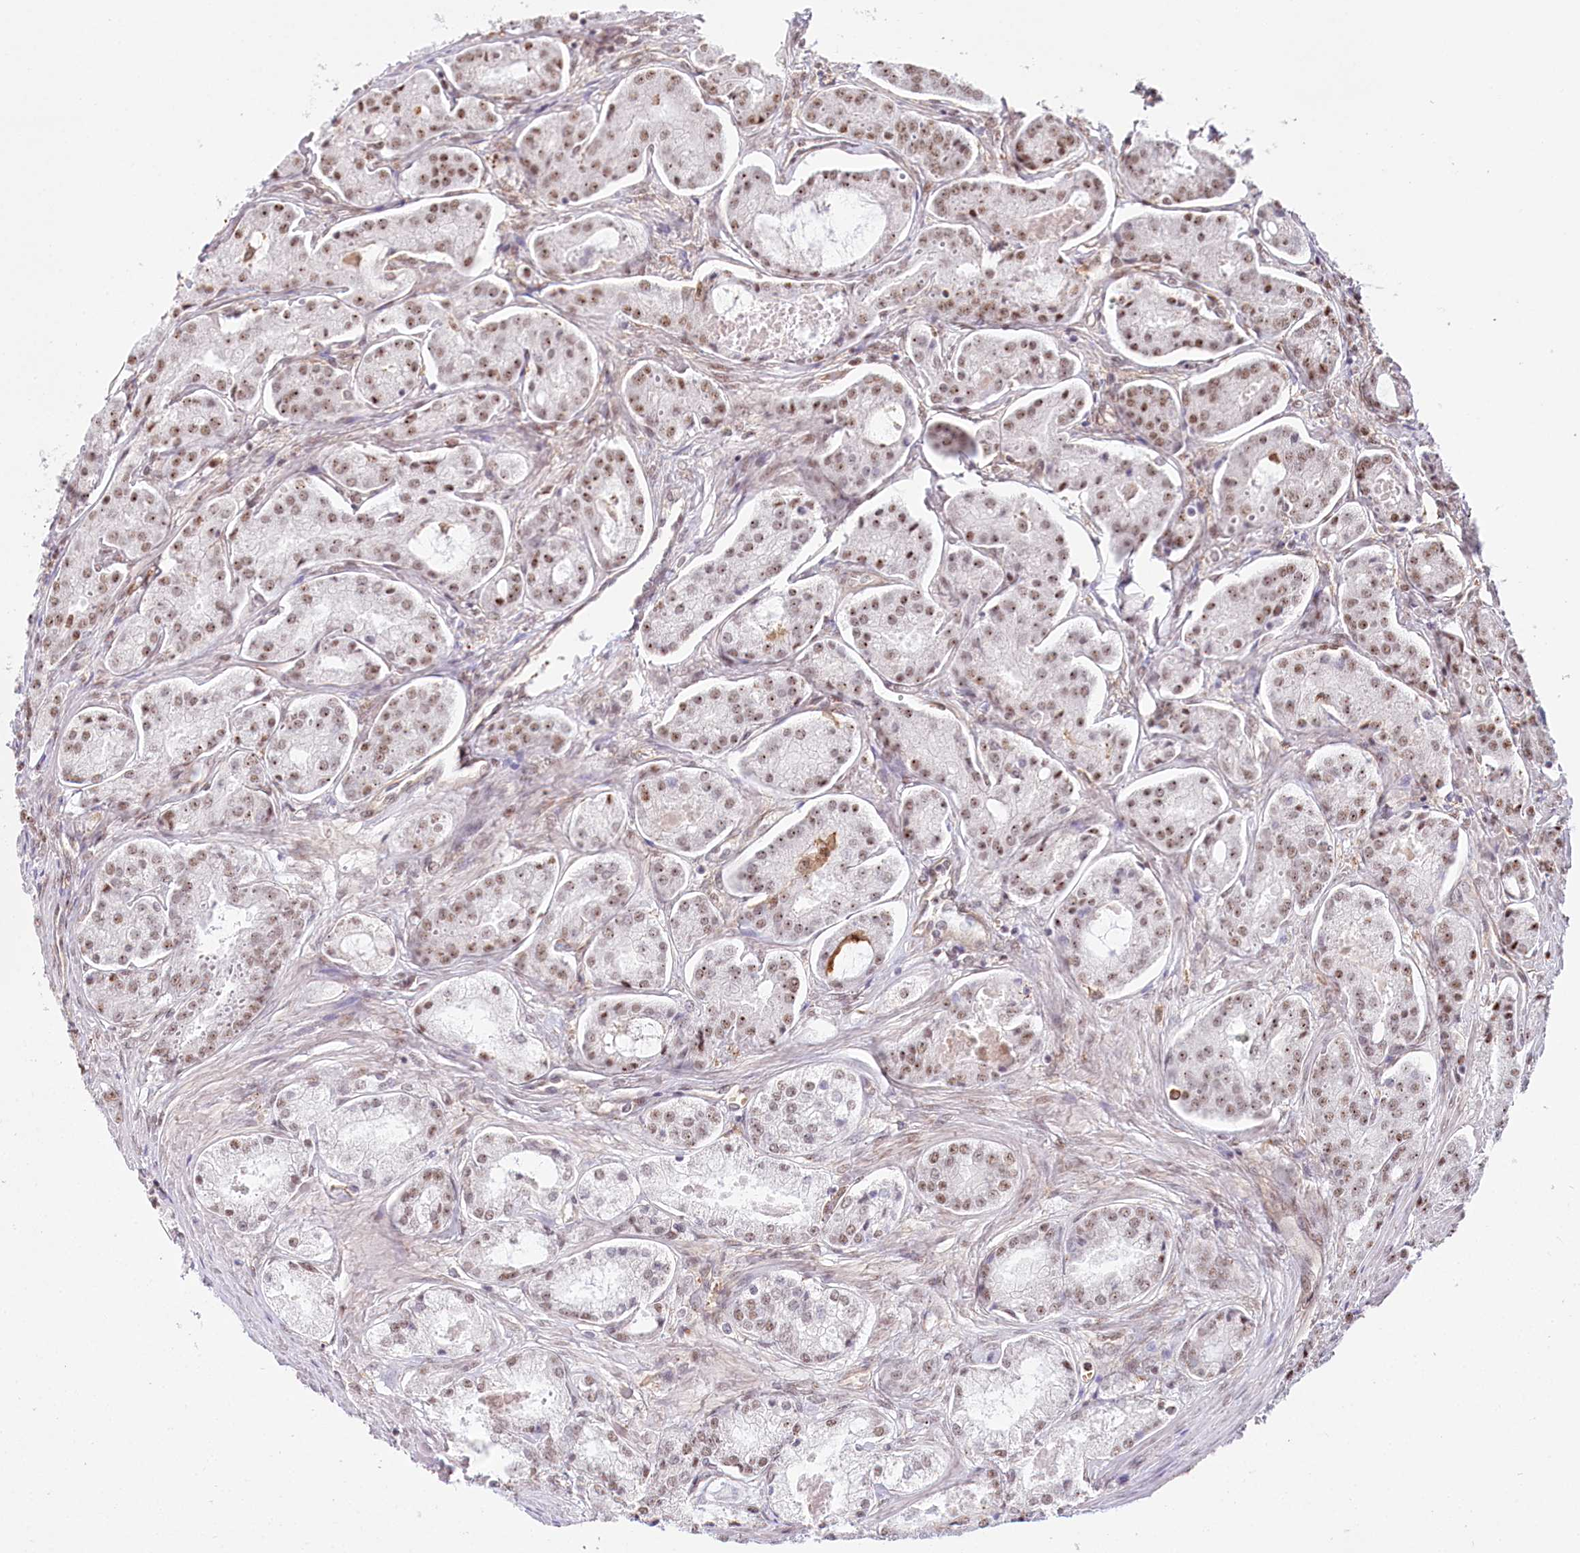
{"staining": {"intensity": "moderate", "quantity": ">75%", "location": "nuclear"}, "tissue": "prostate cancer", "cell_type": "Tumor cells", "image_type": "cancer", "snomed": [{"axis": "morphology", "description": "Adenocarcinoma, Low grade"}, {"axis": "topography", "description": "Prostate"}], "caption": "Brown immunohistochemical staining in prostate cancer (adenocarcinoma (low-grade)) shows moderate nuclear expression in about >75% of tumor cells. The staining was performed using DAB to visualize the protein expression in brown, while the nuclei were stained in blue with hematoxylin (Magnification: 20x).", "gene": "TUBGCP2", "patient": {"sex": "male", "age": 68}}